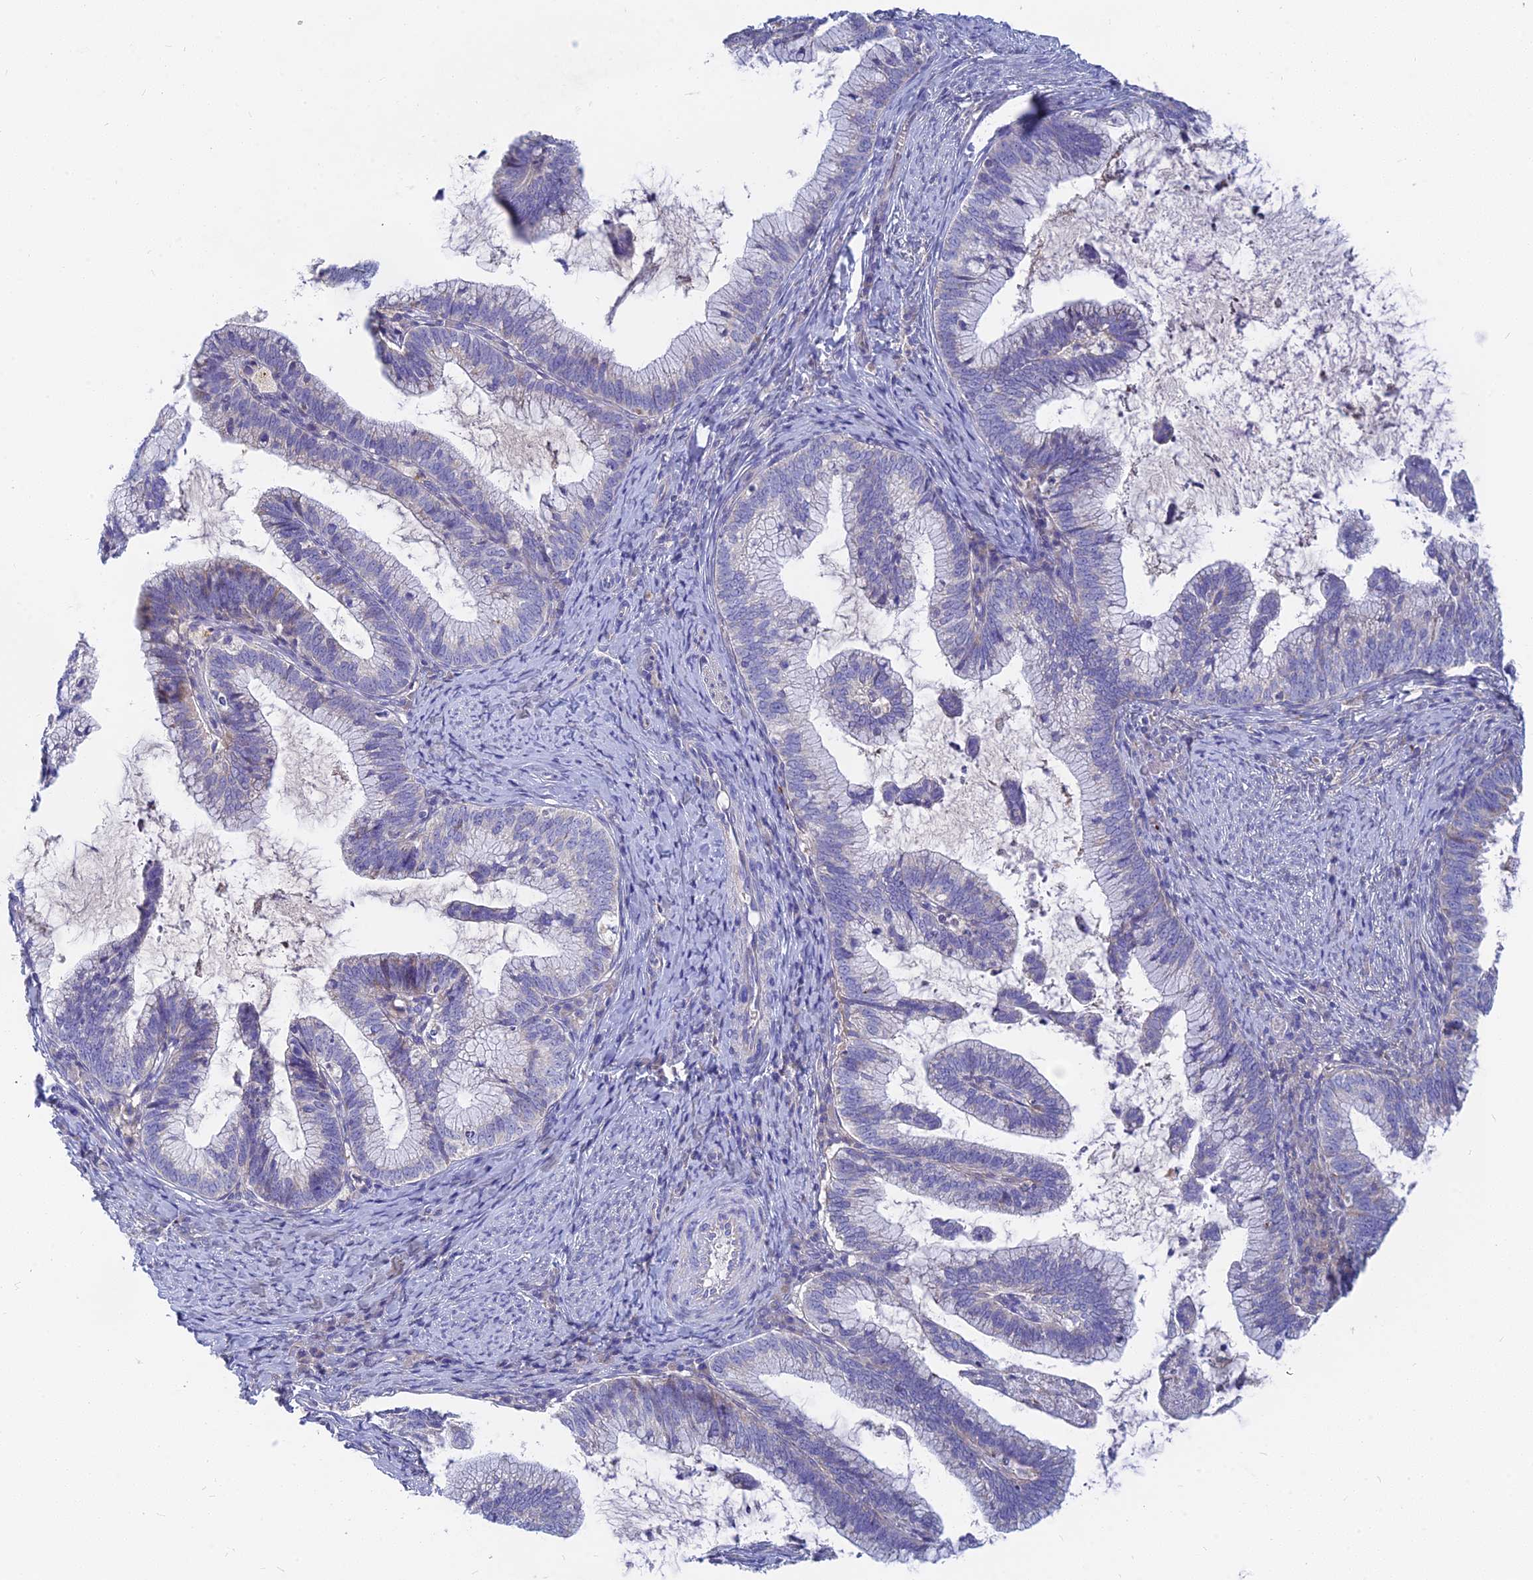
{"staining": {"intensity": "negative", "quantity": "none", "location": "none"}, "tissue": "cervical cancer", "cell_type": "Tumor cells", "image_type": "cancer", "snomed": [{"axis": "morphology", "description": "Adenocarcinoma, NOS"}, {"axis": "topography", "description": "Cervix"}], "caption": "DAB (3,3'-diaminobenzidine) immunohistochemical staining of cervical cancer reveals no significant positivity in tumor cells.", "gene": "CACNA1B", "patient": {"sex": "female", "age": 36}}